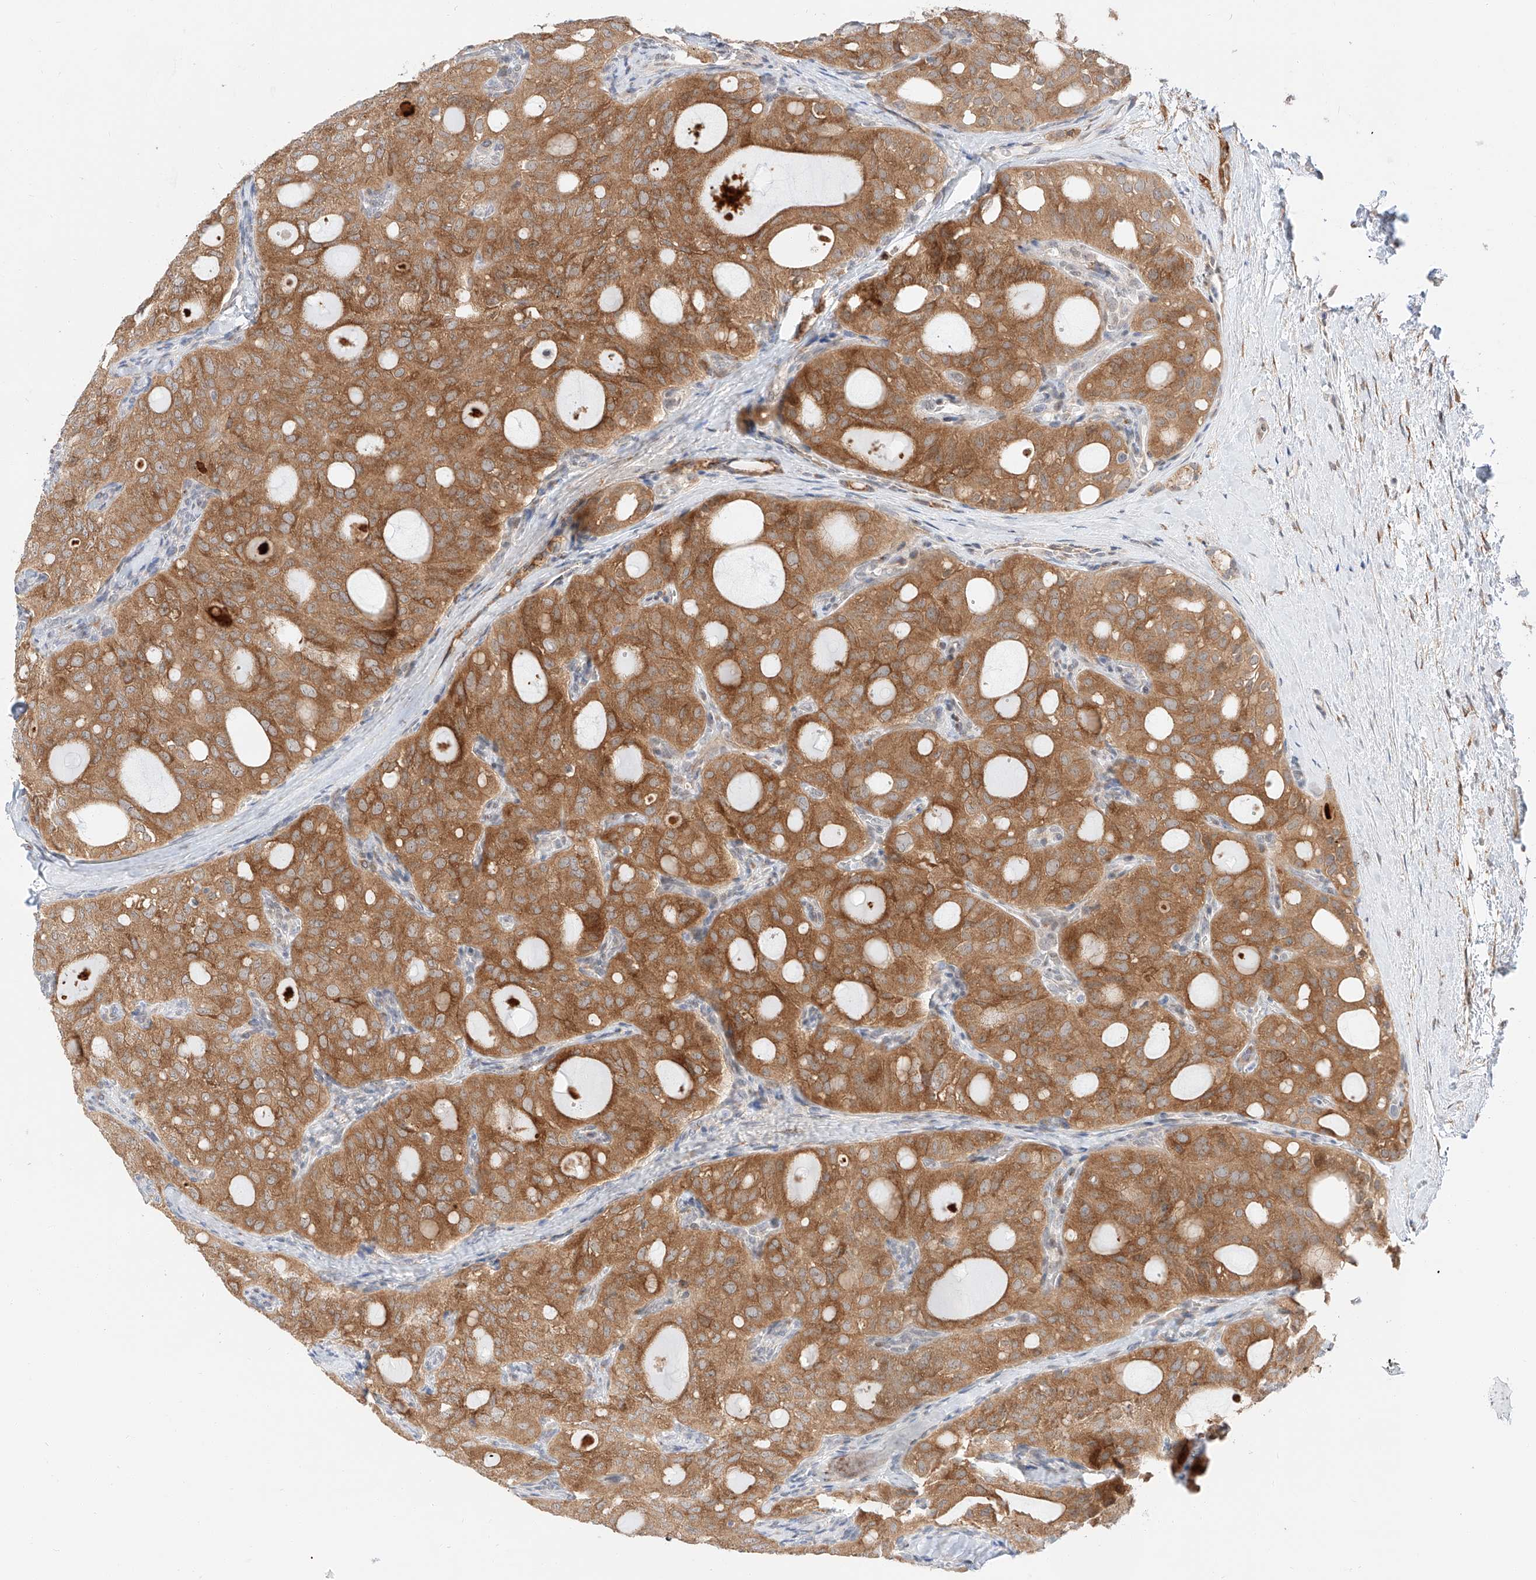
{"staining": {"intensity": "moderate", "quantity": ">75%", "location": "cytoplasmic/membranous"}, "tissue": "thyroid cancer", "cell_type": "Tumor cells", "image_type": "cancer", "snomed": [{"axis": "morphology", "description": "Follicular adenoma carcinoma, NOS"}, {"axis": "topography", "description": "Thyroid gland"}], "caption": "Tumor cells demonstrate medium levels of moderate cytoplasmic/membranous positivity in approximately >75% of cells in thyroid follicular adenoma carcinoma.", "gene": "CARMIL1", "patient": {"sex": "male", "age": 75}}